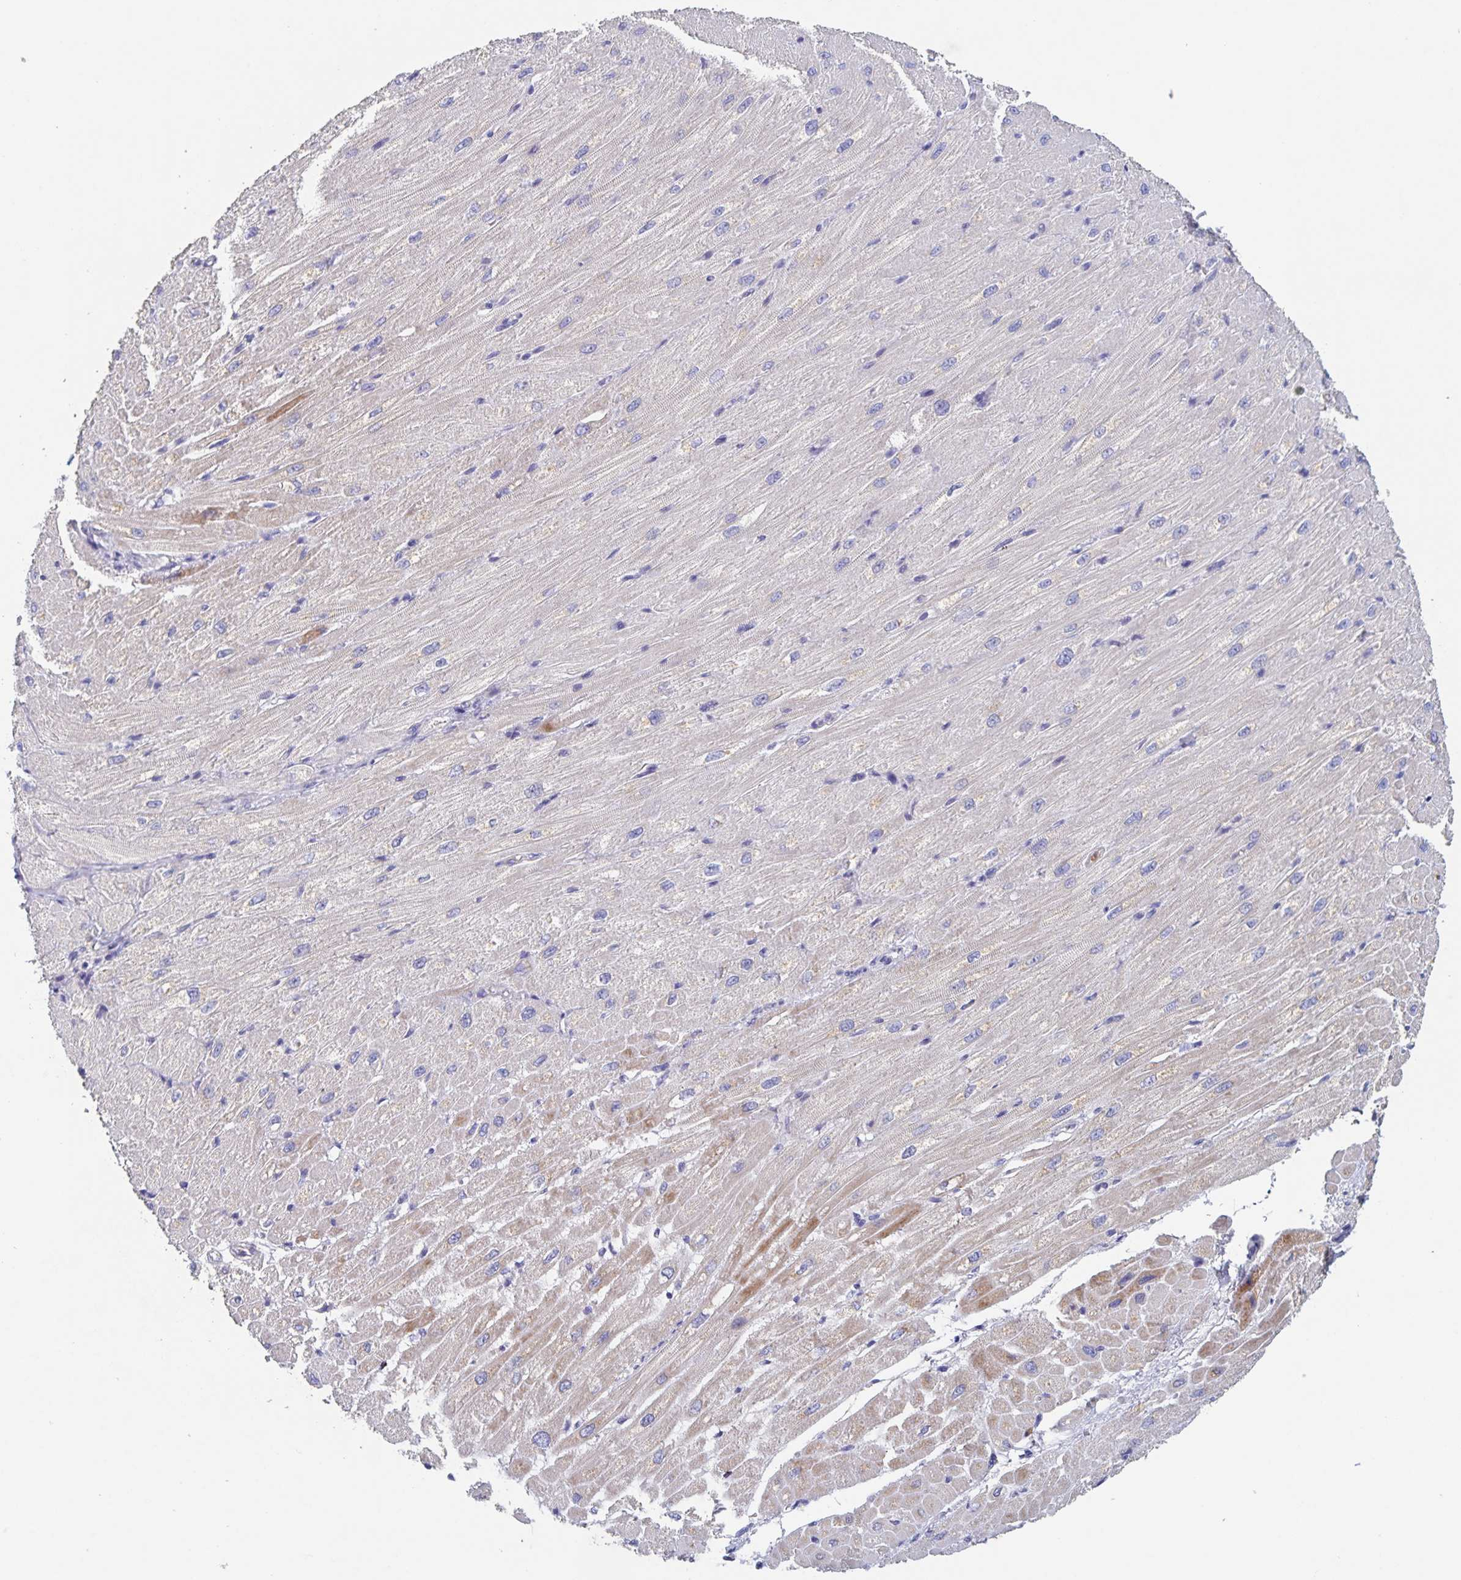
{"staining": {"intensity": "weak", "quantity": "25%-75%", "location": "cytoplasmic/membranous"}, "tissue": "heart muscle", "cell_type": "Cardiomyocytes", "image_type": "normal", "snomed": [{"axis": "morphology", "description": "Normal tissue, NOS"}, {"axis": "topography", "description": "Heart"}], "caption": "Weak cytoplasmic/membranous positivity is seen in about 25%-75% of cardiomyocytes in unremarkable heart muscle.", "gene": "CDC42BPG", "patient": {"sex": "male", "age": 62}}